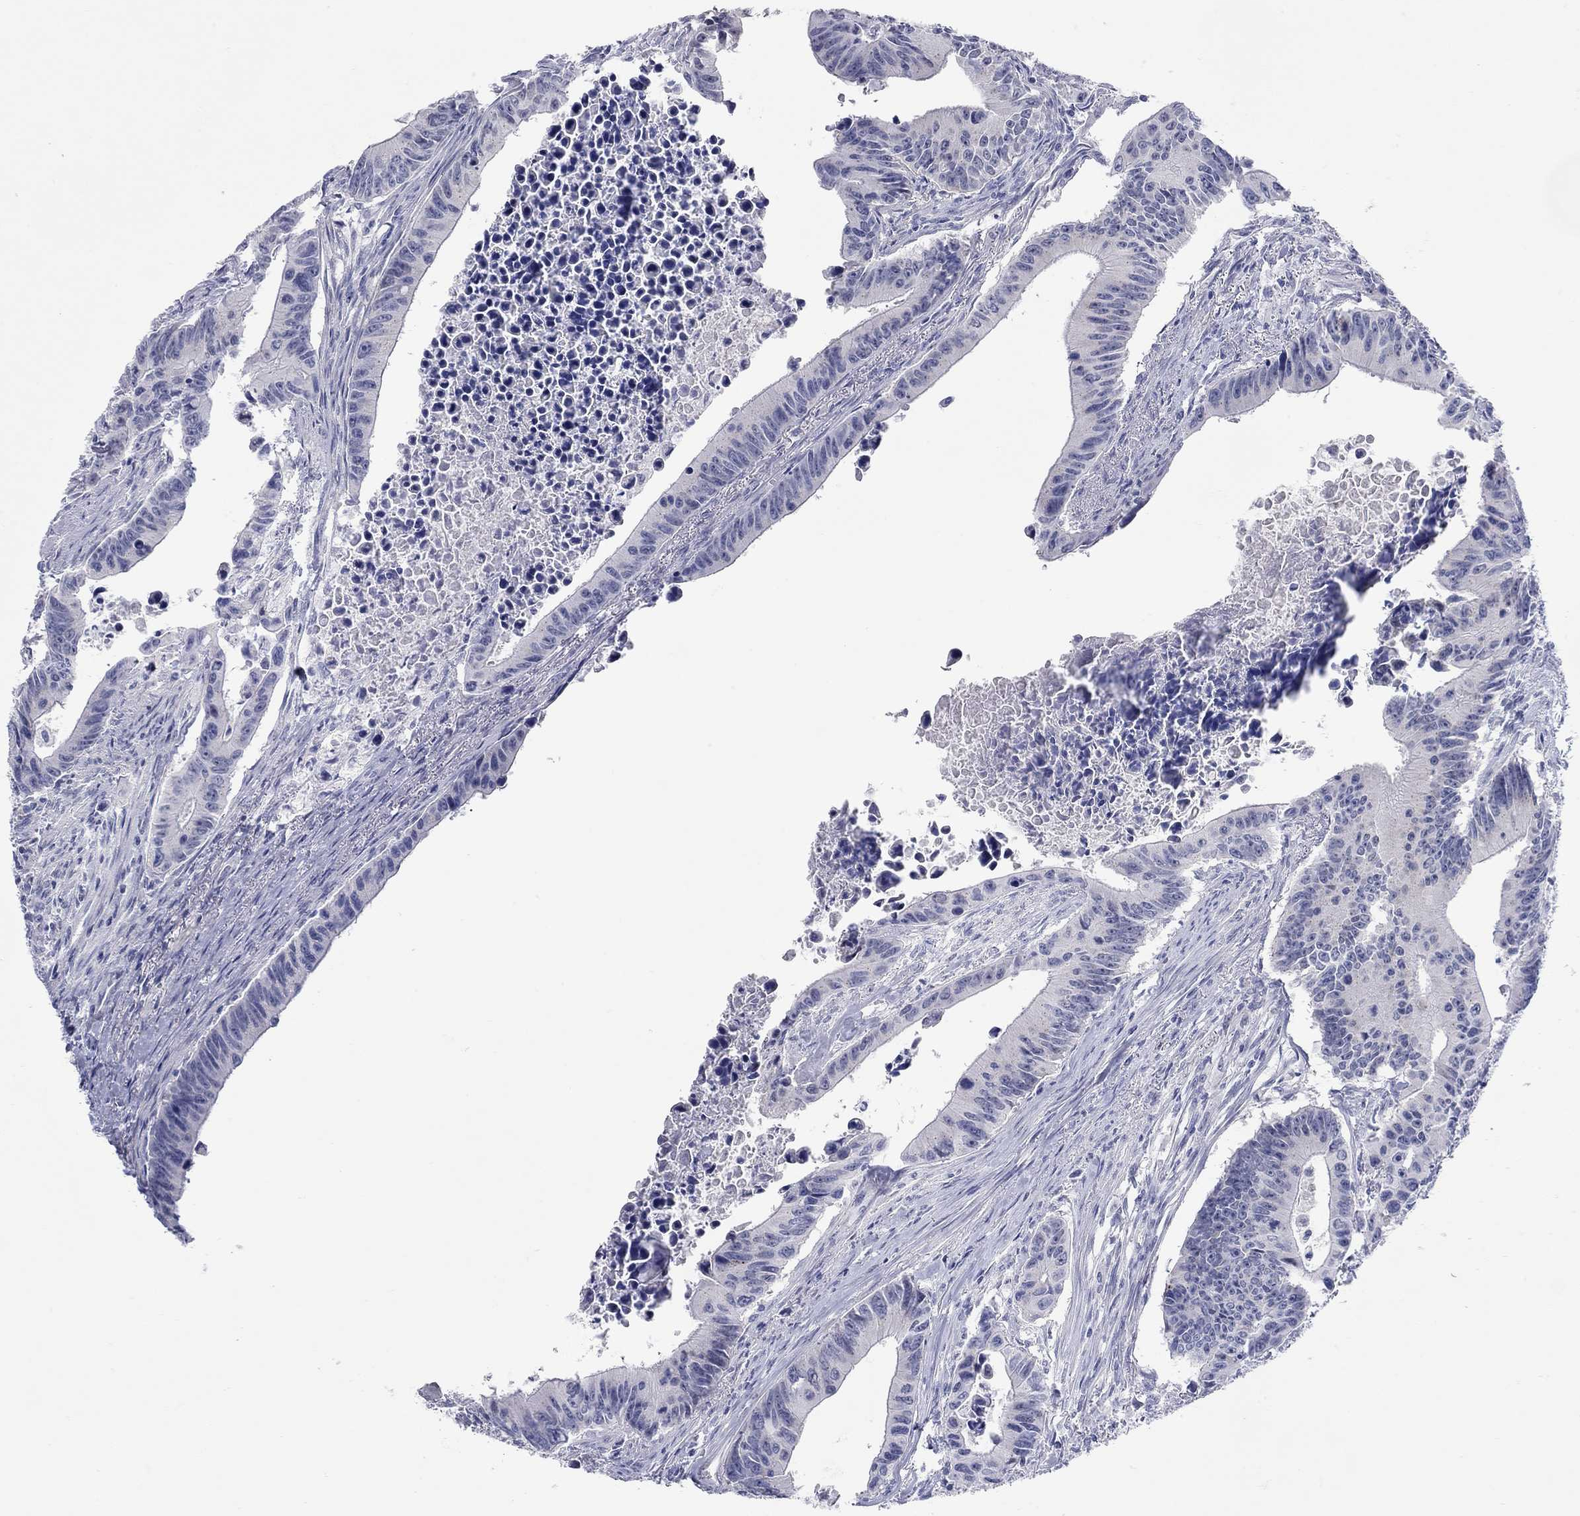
{"staining": {"intensity": "negative", "quantity": "none", "location": "none"}, "tissue": "colorectal cancer", "cell_type": "Tumor cells", "image_type": "cancer", "snomed": [{"axis": "morphology", "description": "Adenocarcinoma, NOS"}, {"axis": "topography", "description": "Colon"}], "caption": "Colorectal adenocarcinoma stained for a protein using IHC demonstrates no expression tumor cells.", "gene": "WASF3", "patient": {"sex": "female", "age": 87}}